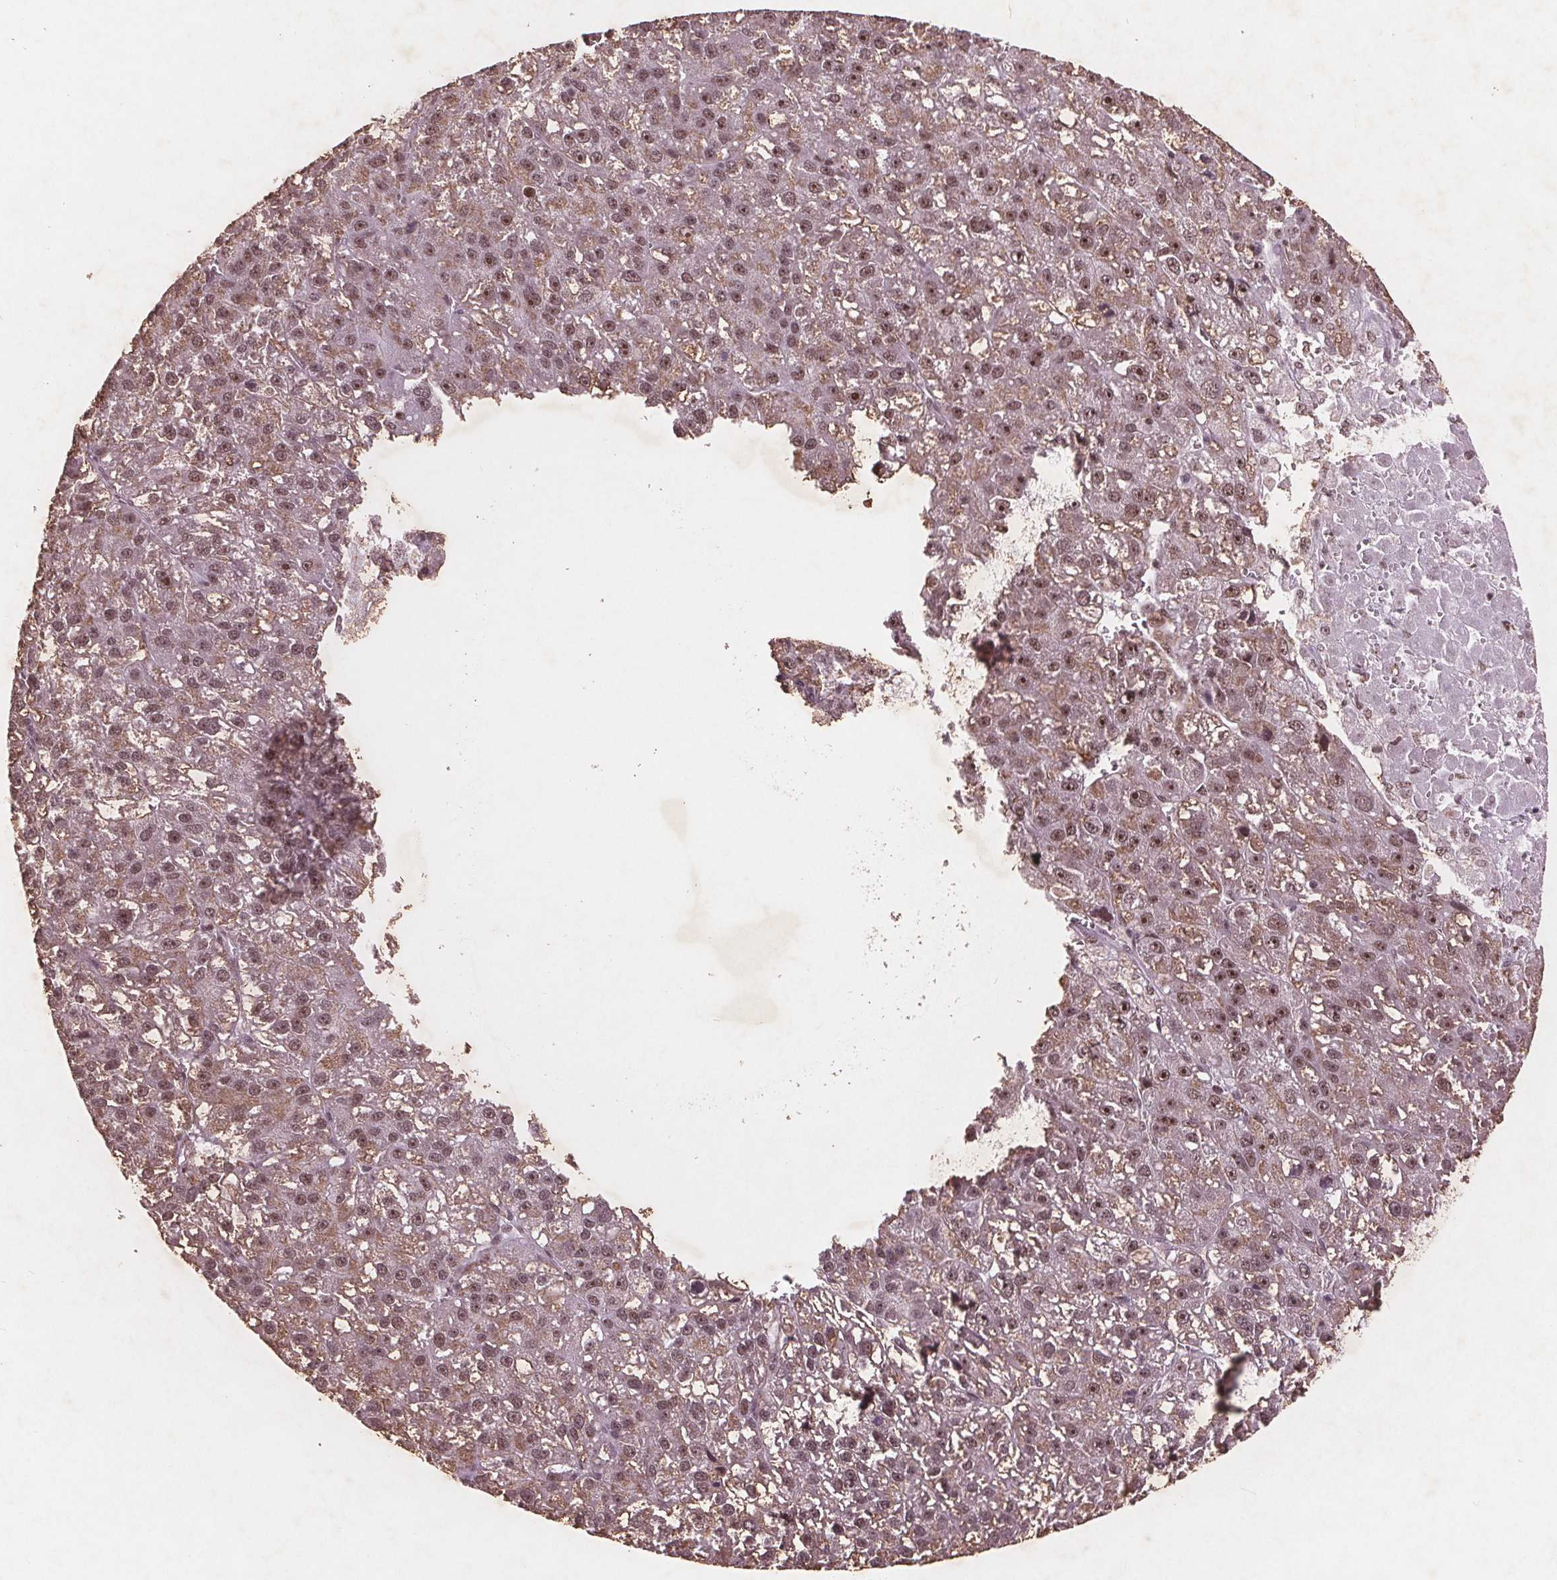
{"staining": {"intensity": "weak", "quantity": ">75%", "location": "nuclear"}, "tissue": "liver cancer", "cell_type": "Tumor cells", "image_type": "cancer", "snomed": [{"axis": "morphology", "description": "Carcinoma, Hepatocellular, NOS"}, {"axis": "topography", "description": "Liver"}], "caption": "This is a photomicrograph of immunohistochemistry staining of hepatocellular carcinoma (liver), which shows weak positivity in the nuclear of tumor cells.", "gene": "RPS6KA2", "patient": {"sex": "female", "age": 70}}